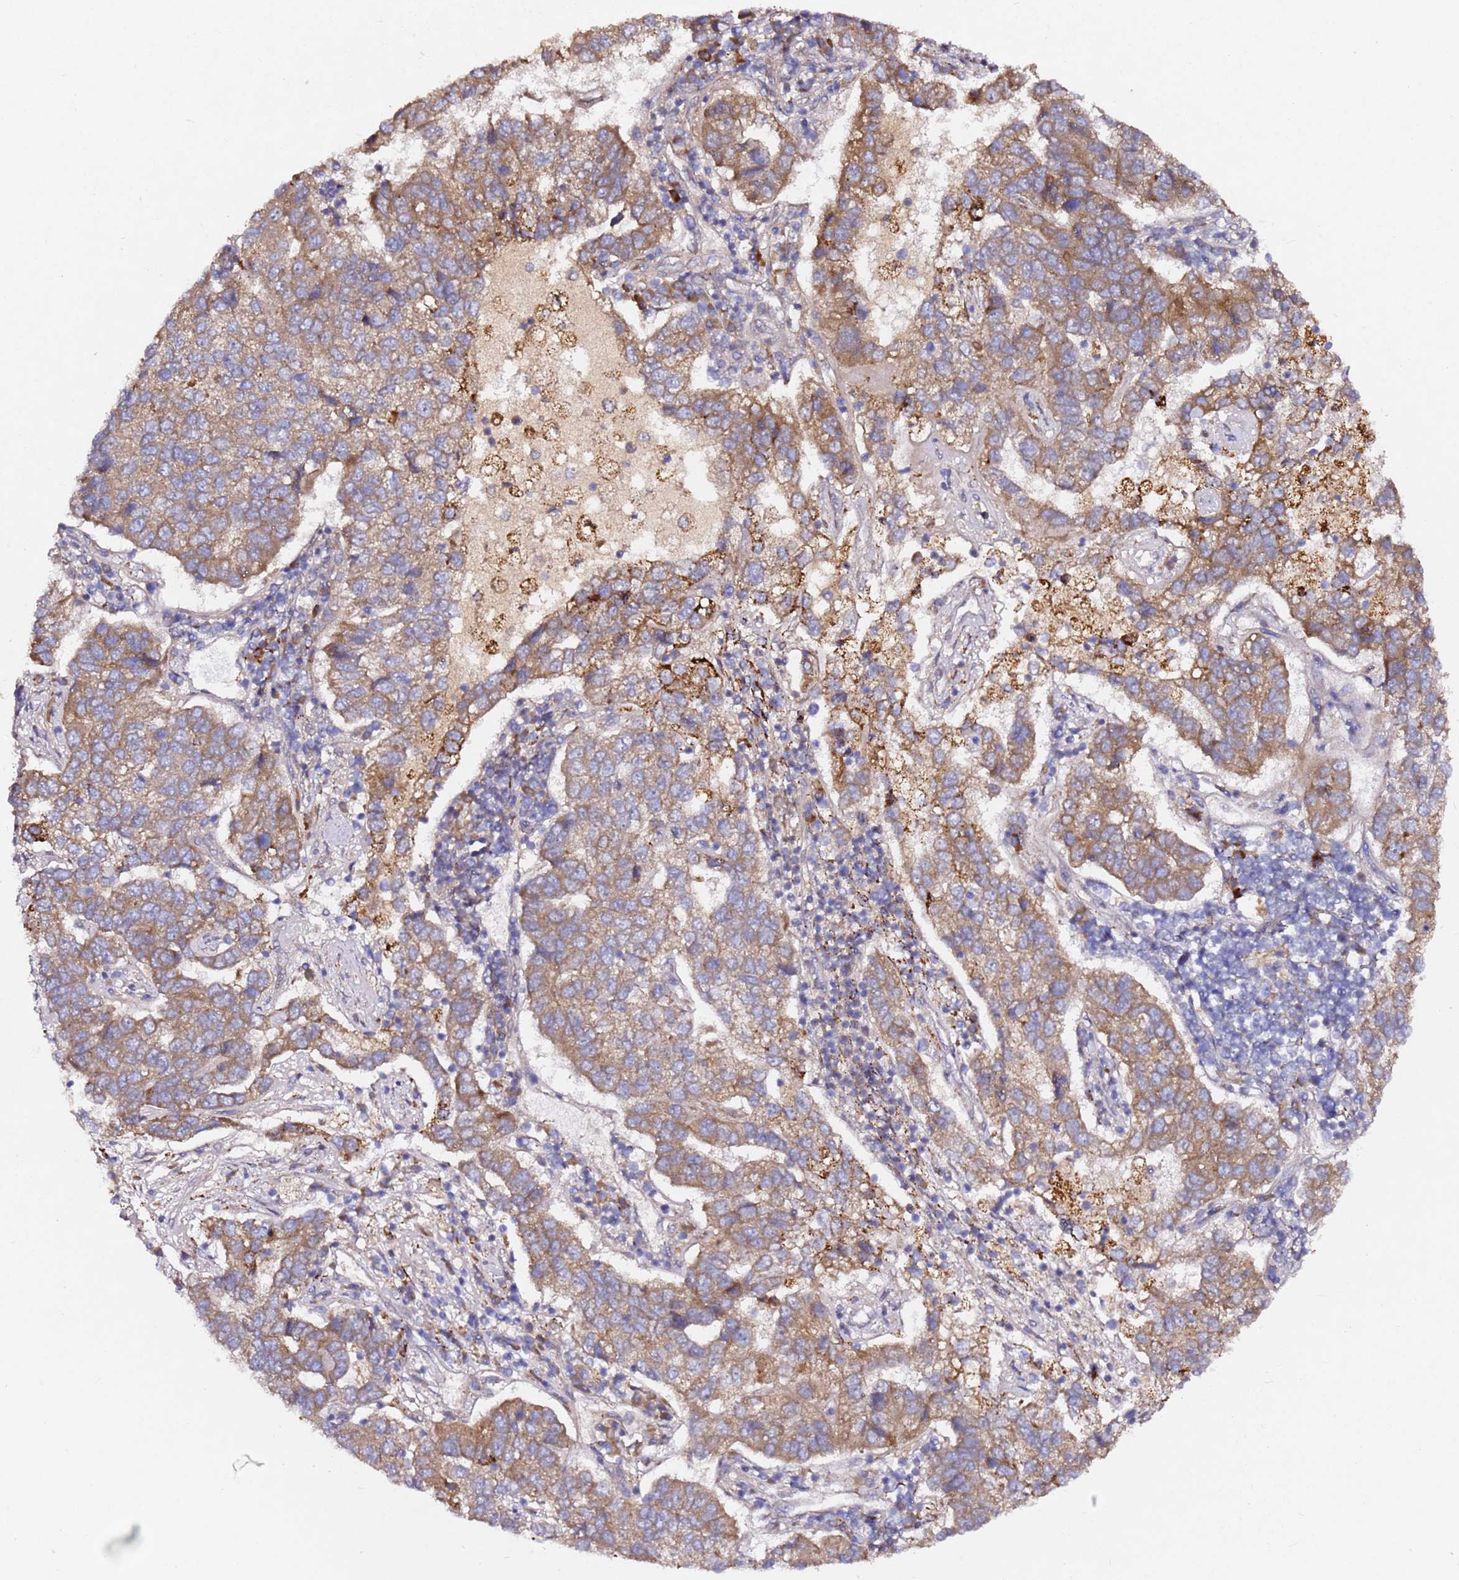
{"staining": {"intensity": "moderate", "quantity": ">75%", "location": "cytoplasmic/membranous"}, "tissue": "pancreatic cancer", "cell_type": "Tumor cells", "image_type": "cancer", "snomed": [{"axis": "morphology", "description": "Adenocarcinoma, NOS"}, {"axis": "topography", "description": "Pancreas"}], "caption": "A brown stain highlights moderate cytoplasmic/membranous positivity of a protein in human pancreatic cancer tumor cells.", "gene": "ALG11", "patient": {"sex": "female", "age": 61}}